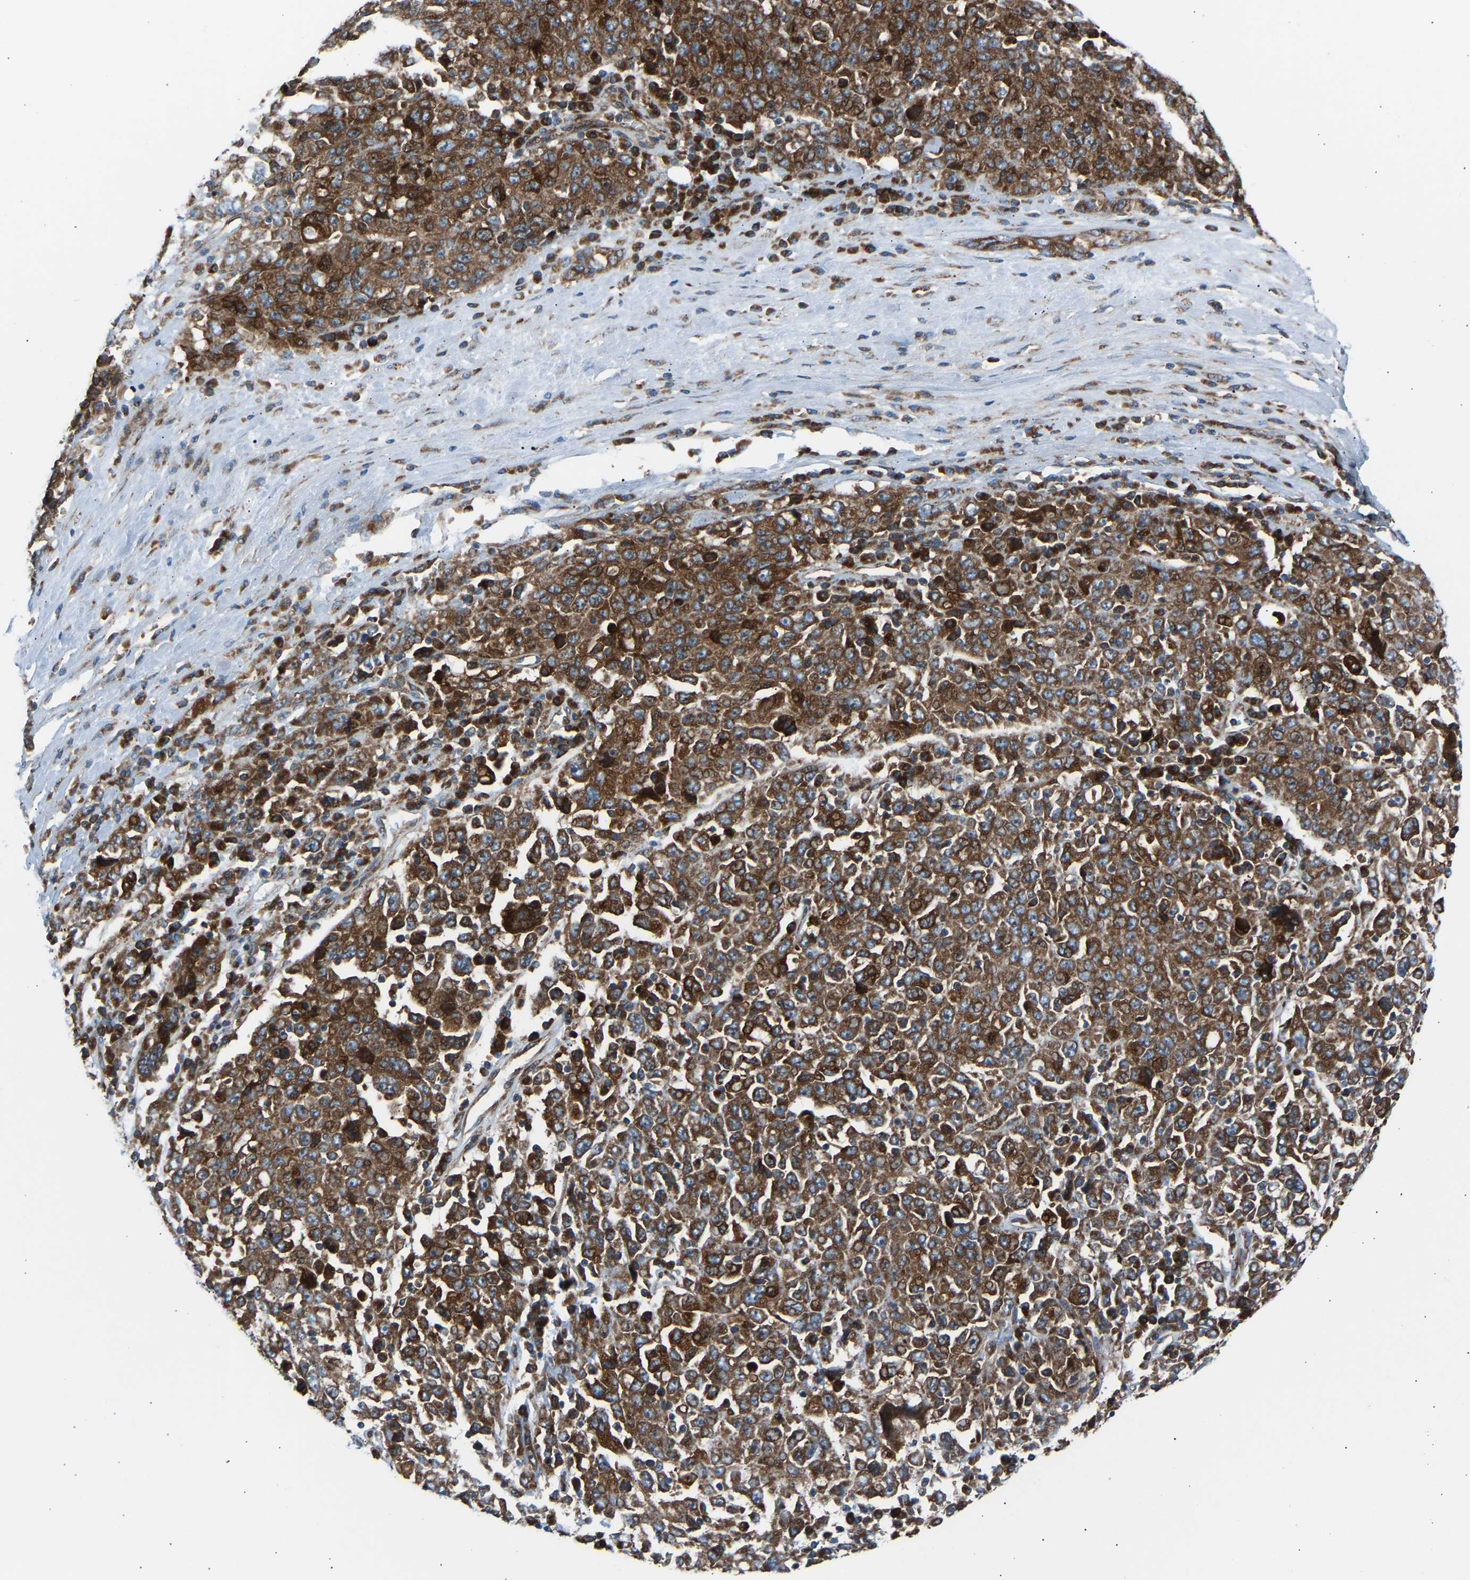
{"staining": {"intensity": "strong", "quantity": ">75%", "location": "cytoplasmic/membranous"}, "tissue": "ovarian cancer", "cell_type": "Tumor cells", "image_type": "cancer", "snomed": [{"axis": "morphology", "description": "Carcinoma, endometroid"}, {"axis": "topography", "description": "Ovary"}], "caption": "This is an image of immunohistochemistry (IHC) staining of ovarian endometroid carcinoma, which shows strong expression in the cytoplasmic/membranous of tumor cells.", "gene": "VPS41", "patient": {"sex": "female", "age": 62}}